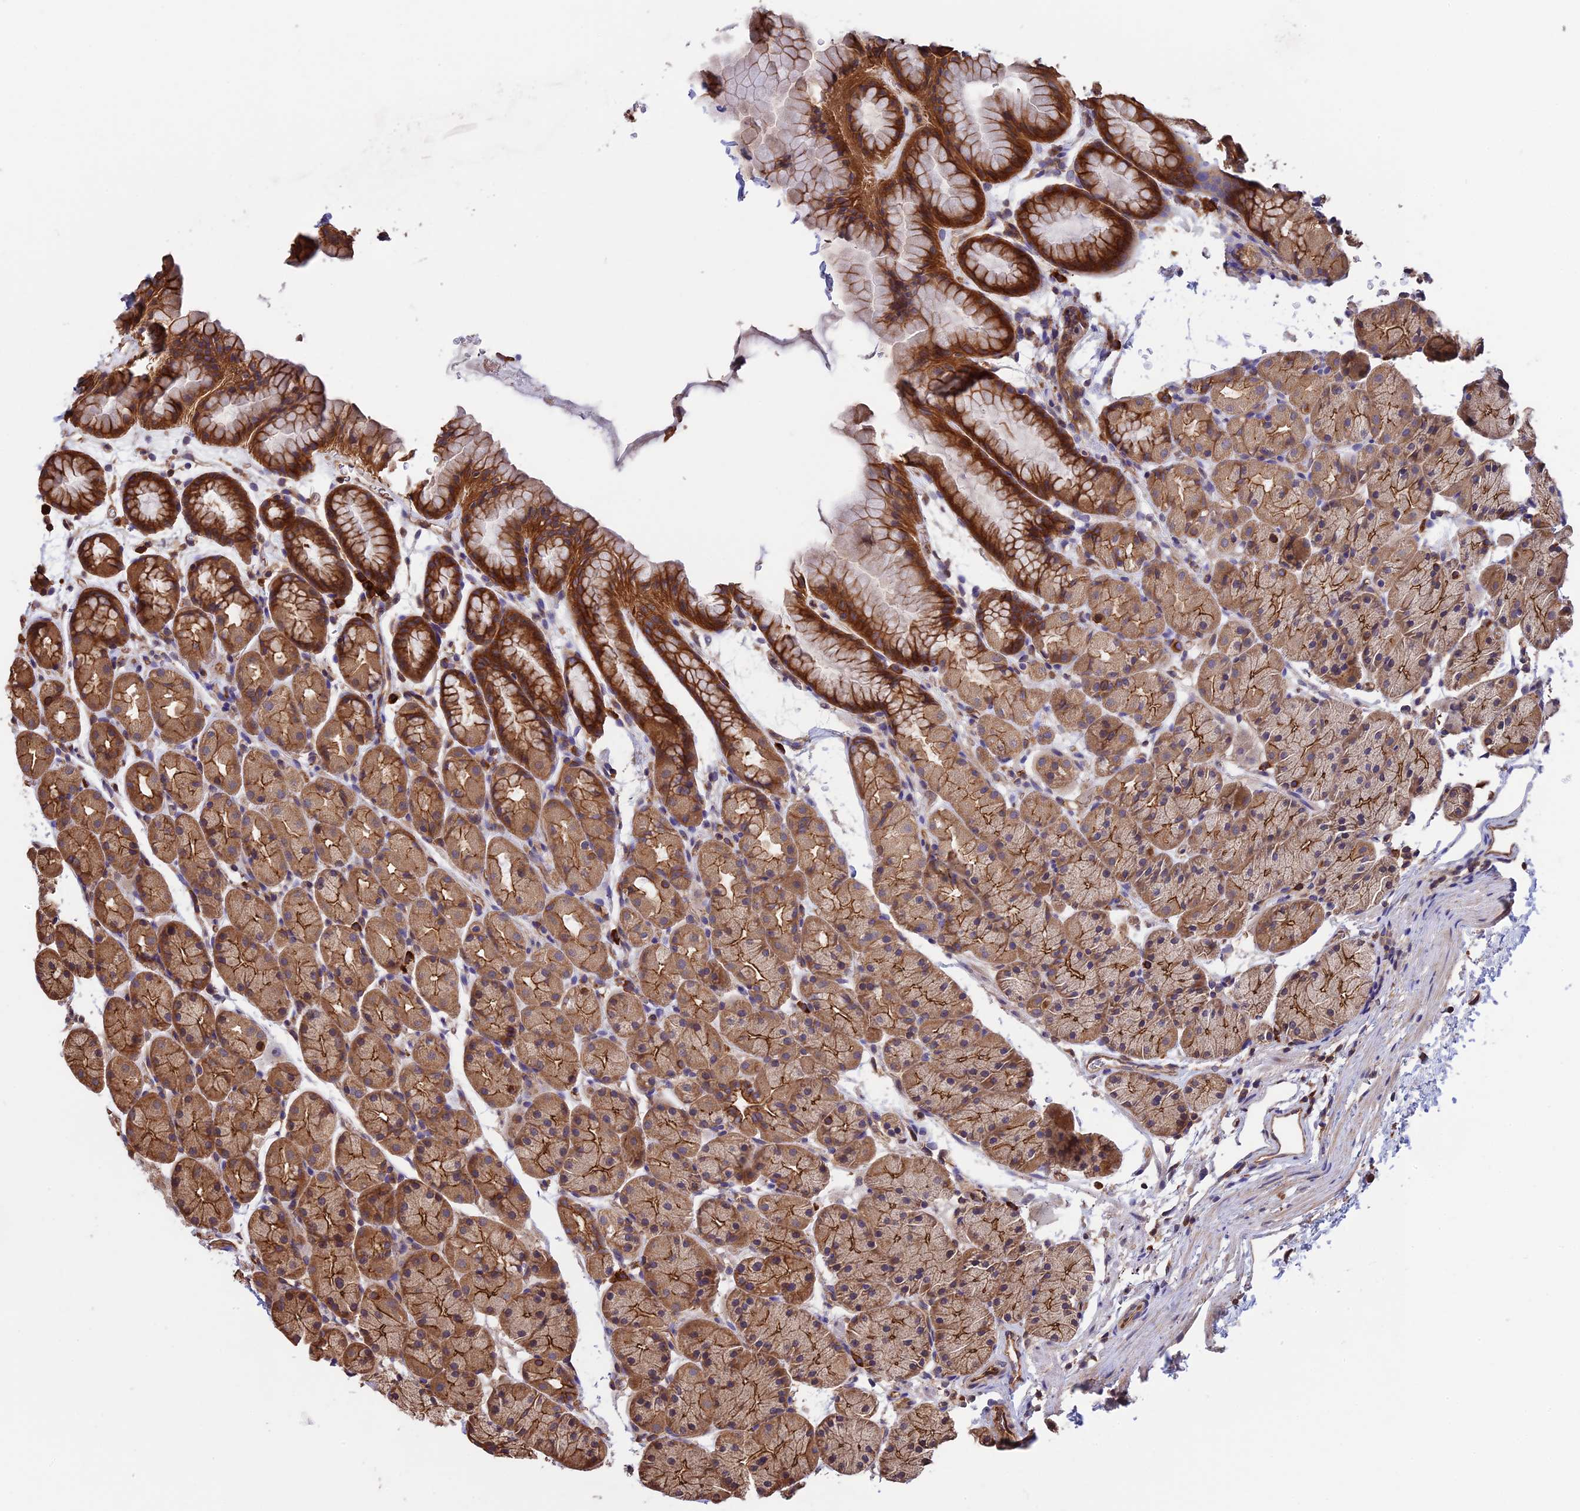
{"staining": {"intensity": "strong", "quantity": ">75%", "location": "cytoplasmic/membranous"}, "tissue": "stomach", "cell_type": "Glandular cells", "image_type": "normal", "snomed": [{"axis": "morphology", "description": "Normal tissue, NOS"}, {"axis": "topography", "description": "Stomach, upper"}, {"axis": "topography", "description": "Stomach"}], "caption": "Immunohistochemical staining of benign stomach shows high levels of strong cytoplasmic/membranous staining in approximately >75% of glandular cells.", "gene": "GAS8", "patient": {"sex": "male", "age": 47}}